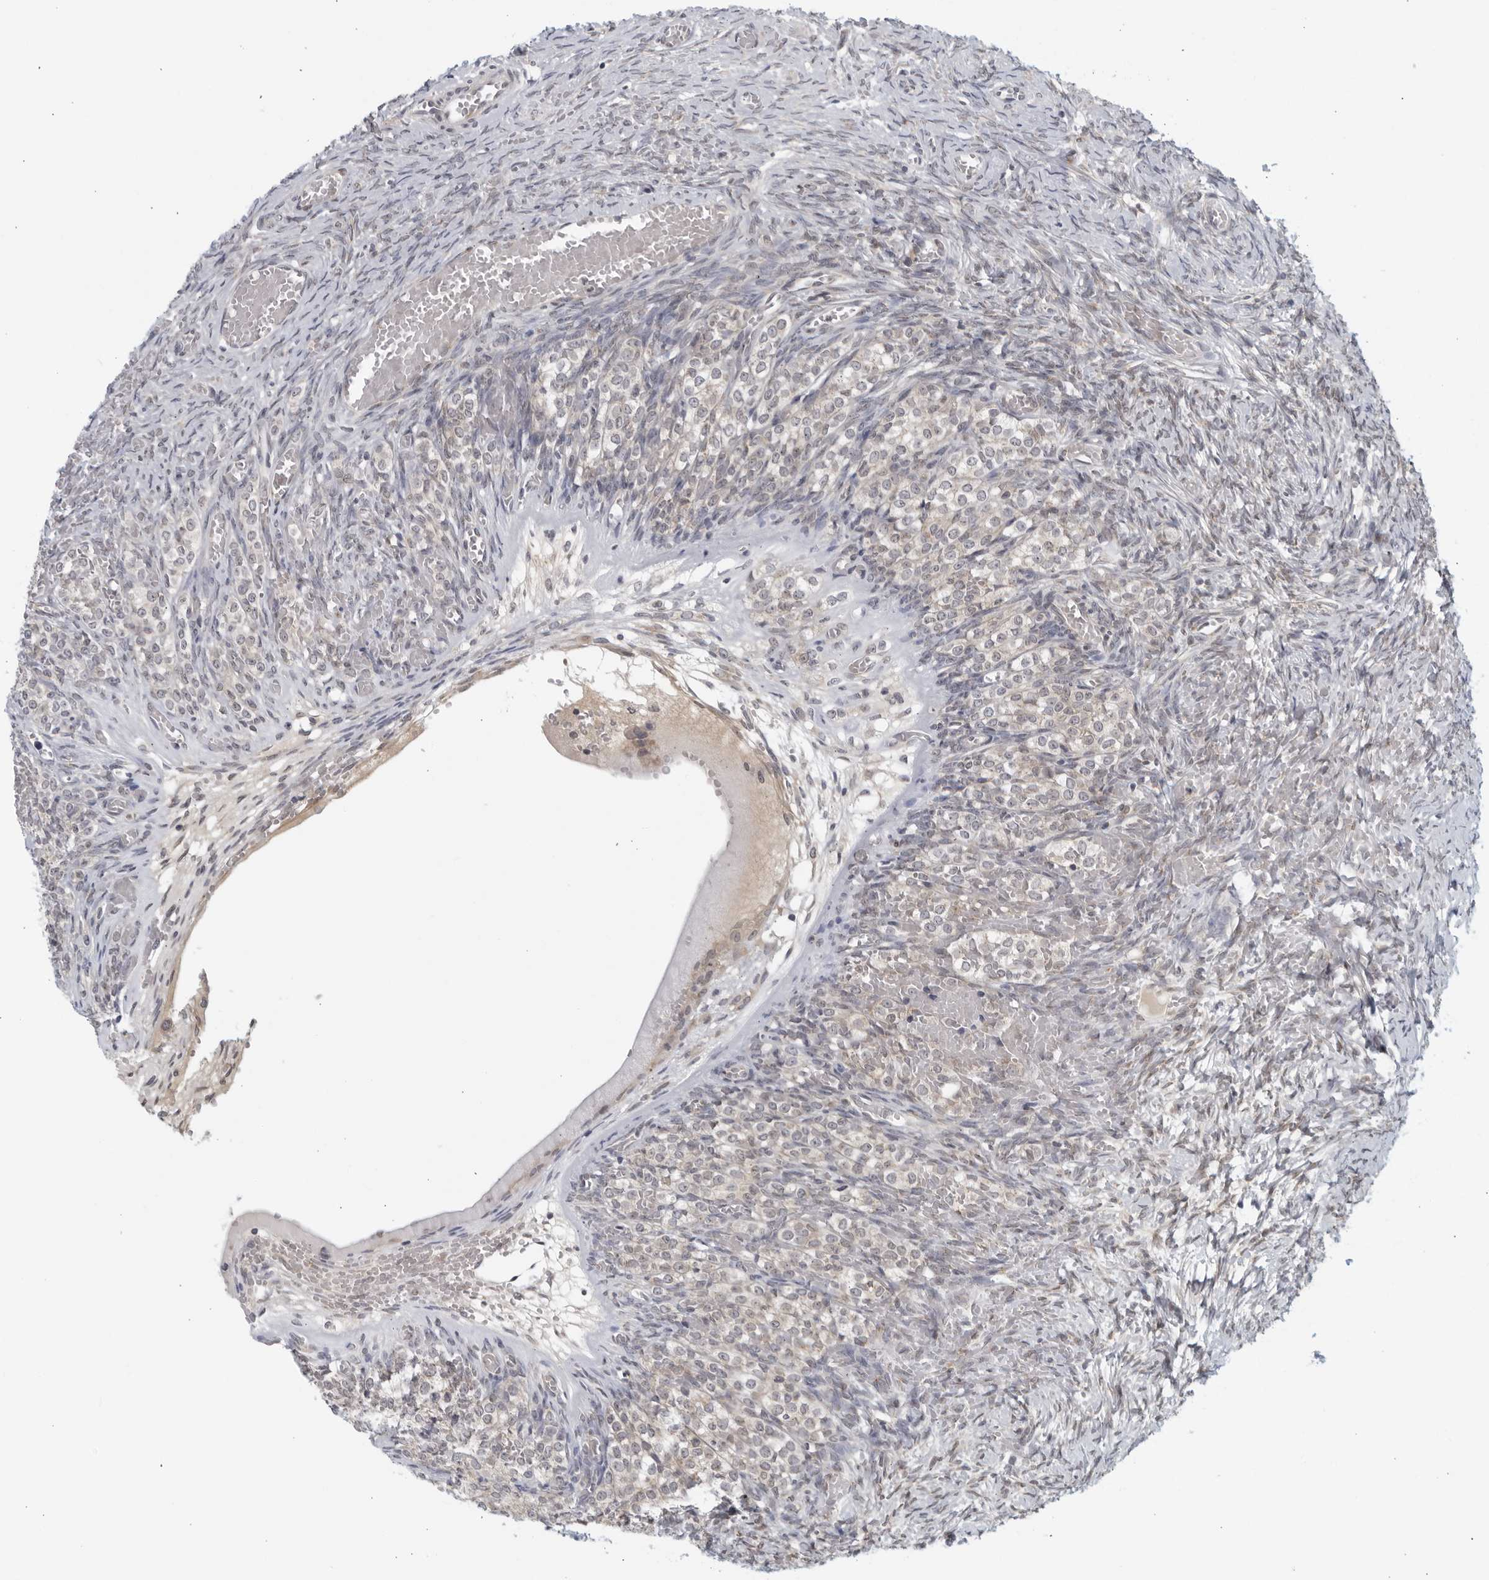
{"staining": {"intensity": "weak", "quantity": "<25%", "location": "cytoplasmic/membranous"}, "tissue": "ovary", "cell_type": "Ovarian stroma cells", "image_type": "normal", "snomed": [{"axis": "morphology", "description": "Adenocarcinoma, NOS"}, {"axis": "topography", "description": "Endometrium"}], "caption": "Ovarian stroma cells show no significant staining in normal ovary.", "gene": "RC3H1", "patient": {"sex": "female", "age": 32}}